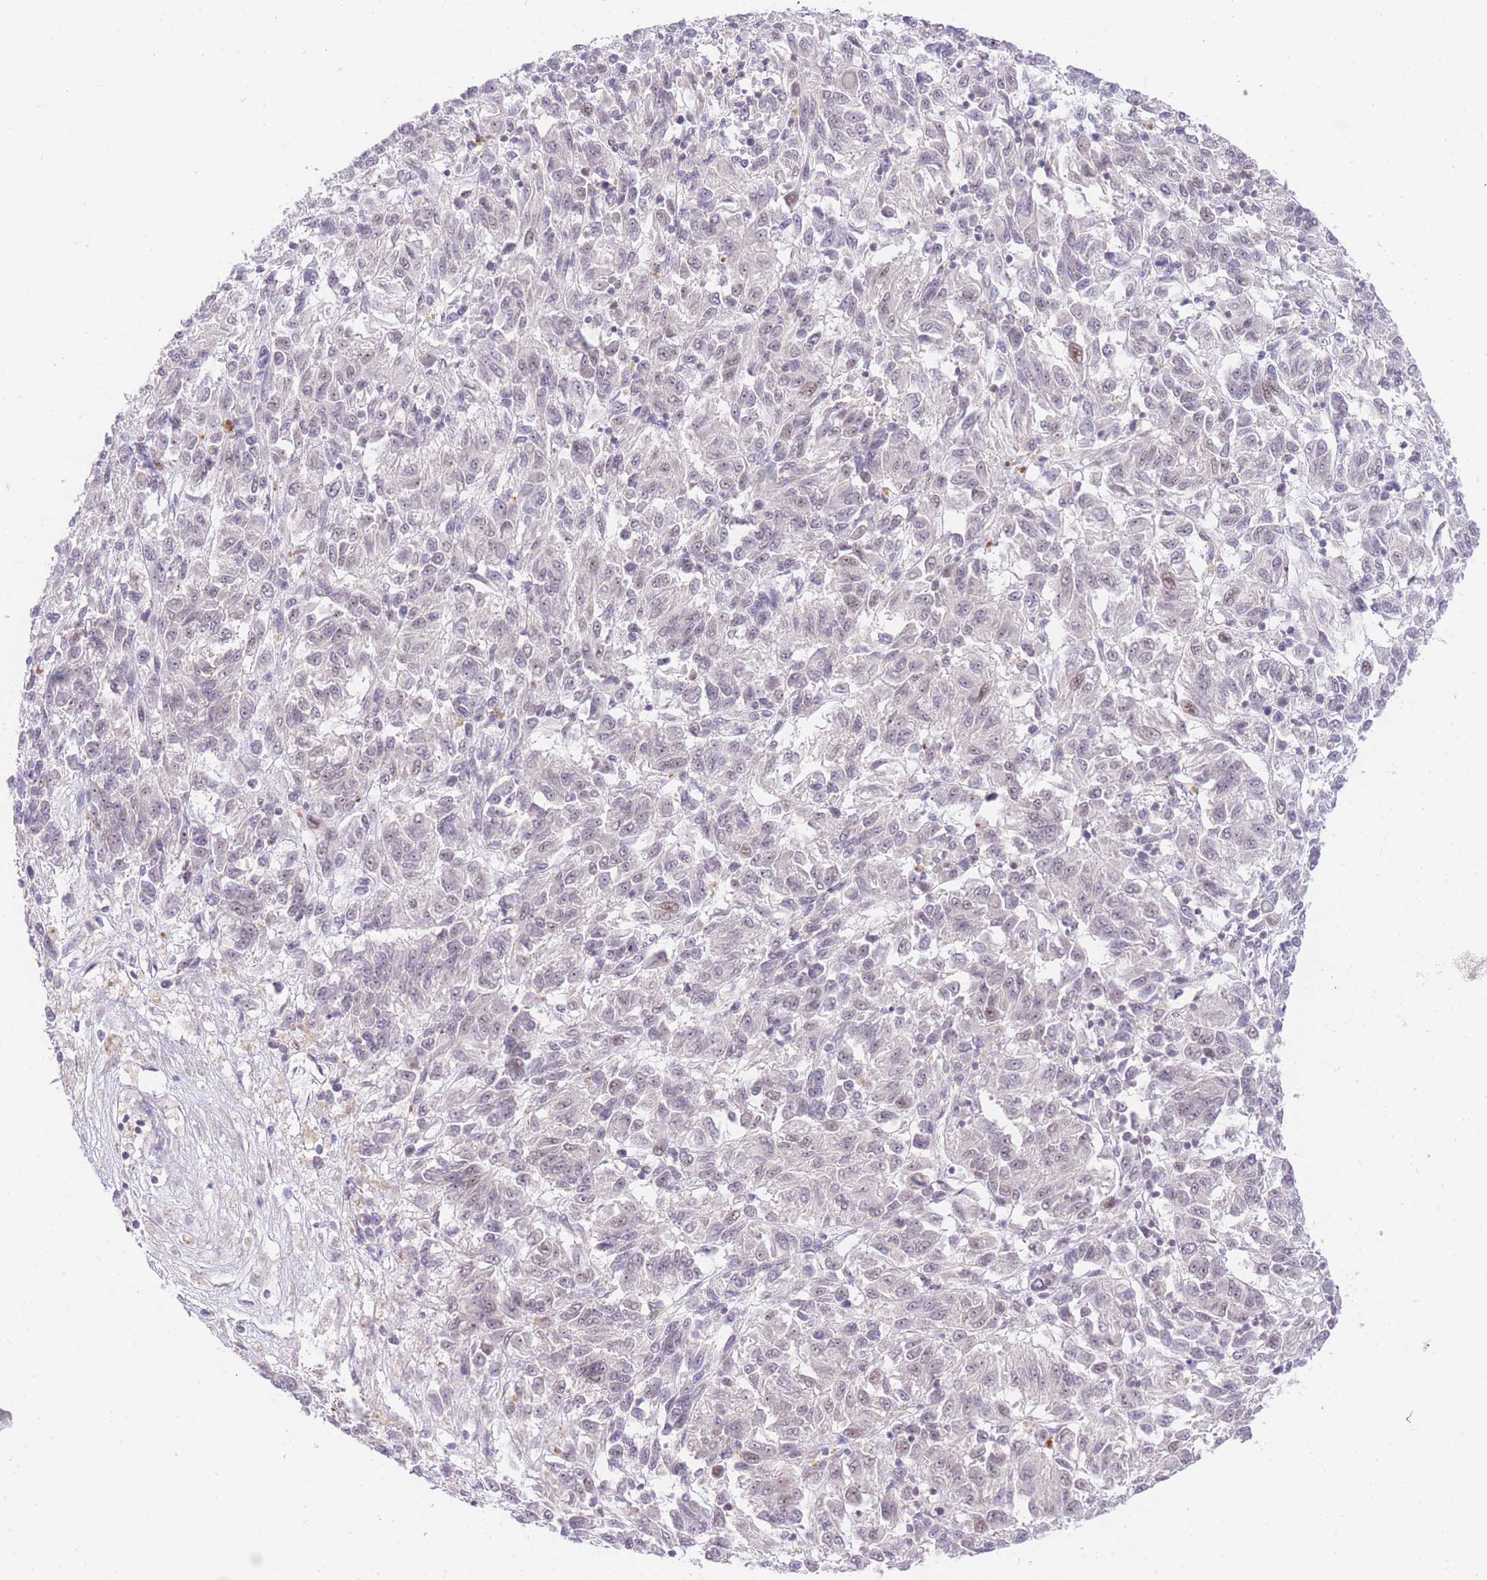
{"staining": {"intensity": "negative", "quantity": "none", "location": "none"}, "tissue": "melanoma", "cell_type": "Tumor cells", "image_type": "cancer", "snomed": [{"axis": "morphology", "description": "Malignant melanoma, Metastatic site"}, {"axis": "topography", "description": "Lung"}], "caption": "This photomicrograph is of malignant melanoma (metastatic site) stained with immunohistochemistry to label a protein in brown with the nuclei are counter-stained blue. There is no positivity in tumor cells.", "gene": "STK39", "patient": {"sex": "male", "age": 64}}